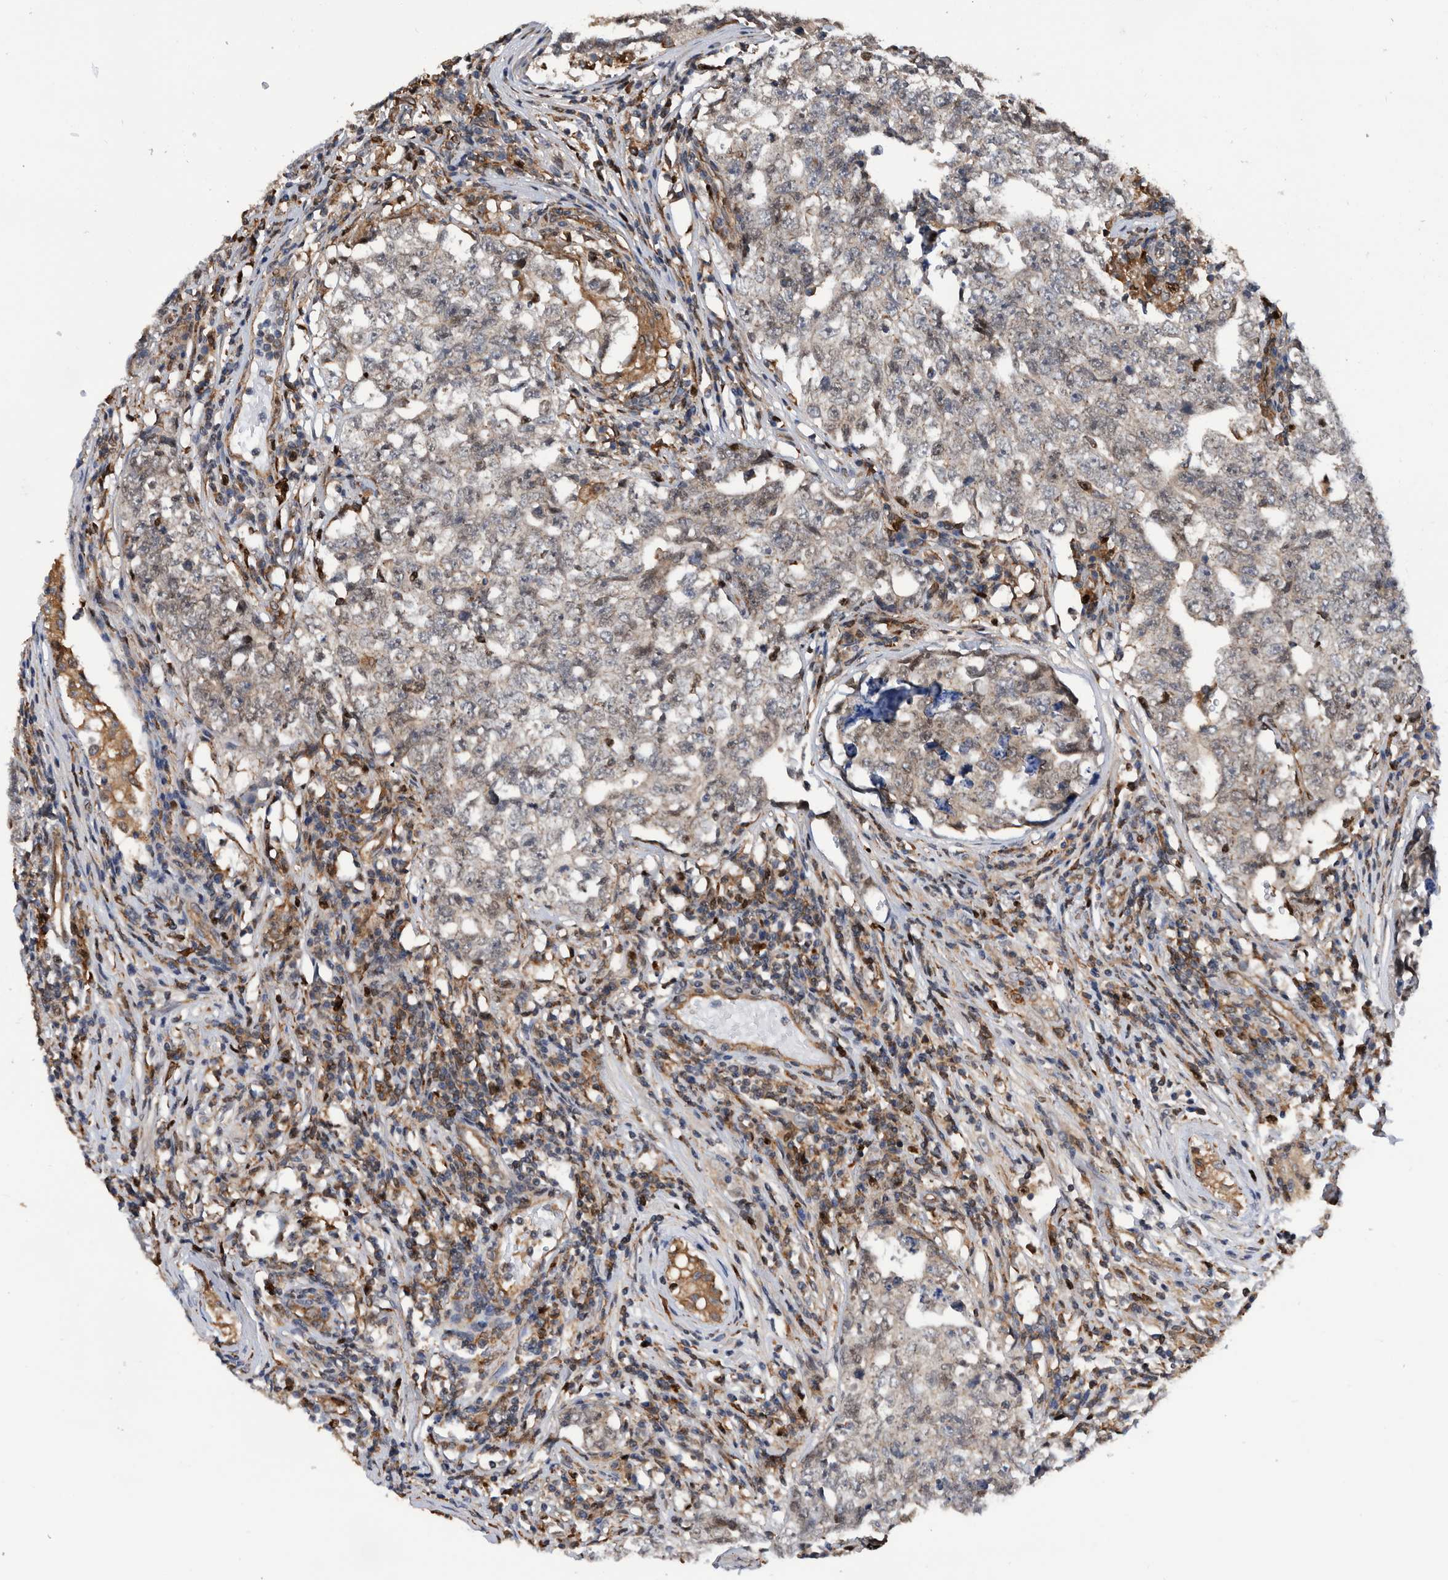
{"staining": {"intensity": "weak", "quantity": "<25%", "location": "cytoplasmic/membranous"}, "tissue": "testis cancer", "cell_type": "Tumor cells", "image_type": "cancer", "snomed": [{"axis": "morphology", "description": "Carcinoma, Embryonal, NOS"}, {"axis": "topography", "description": "Testis"}], "caption": "High power microscopy image of an IHC photomicrograph of testis cancer (embryonal carcinoma), revealing no significant staining in tumor cells.", "gene": "ATAD2", "patient": {"sex": "male", "age": 26}}